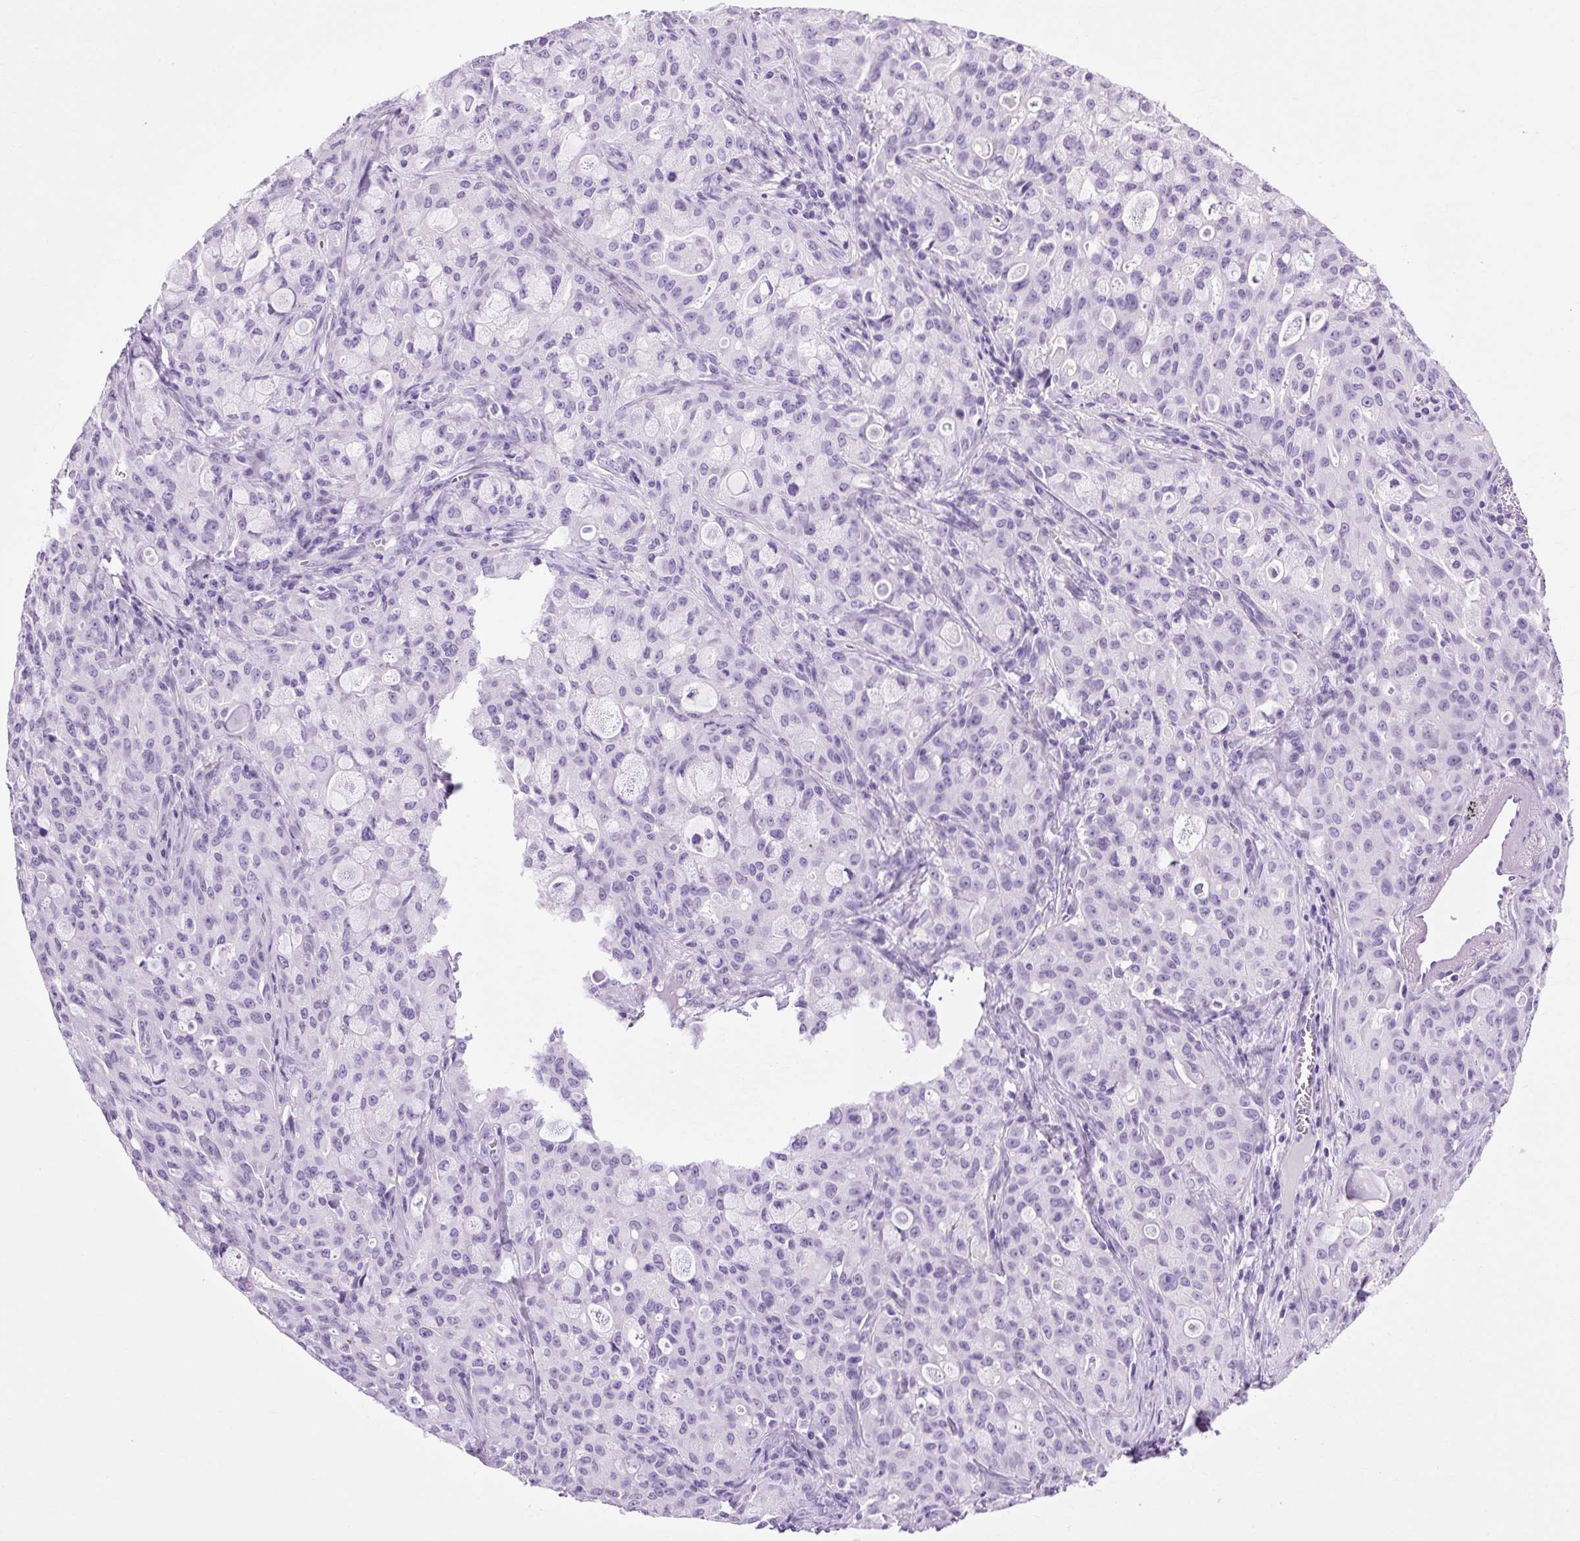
{"staining": {"intensity": "negative", "quantity": "none", "location": "none"}, "tissue": "lung cancer", "cell_type": "Tumor cells", "image_type": "cancer", "snomed": [{"axis": "morphology", "description": "Adenocarcinoma, NOS"}, {"axis": "topography", "description": "Lung"}], "caption": "This is a photomicrograph of IHC staining of lung cancer (adenocarcinoma), which shows no expression in tumor cells. (Brightfield microscopy of DAB IHC at high magnification).", "gene": "OOEP", "patient": {"sex": "female", "age": 44}}